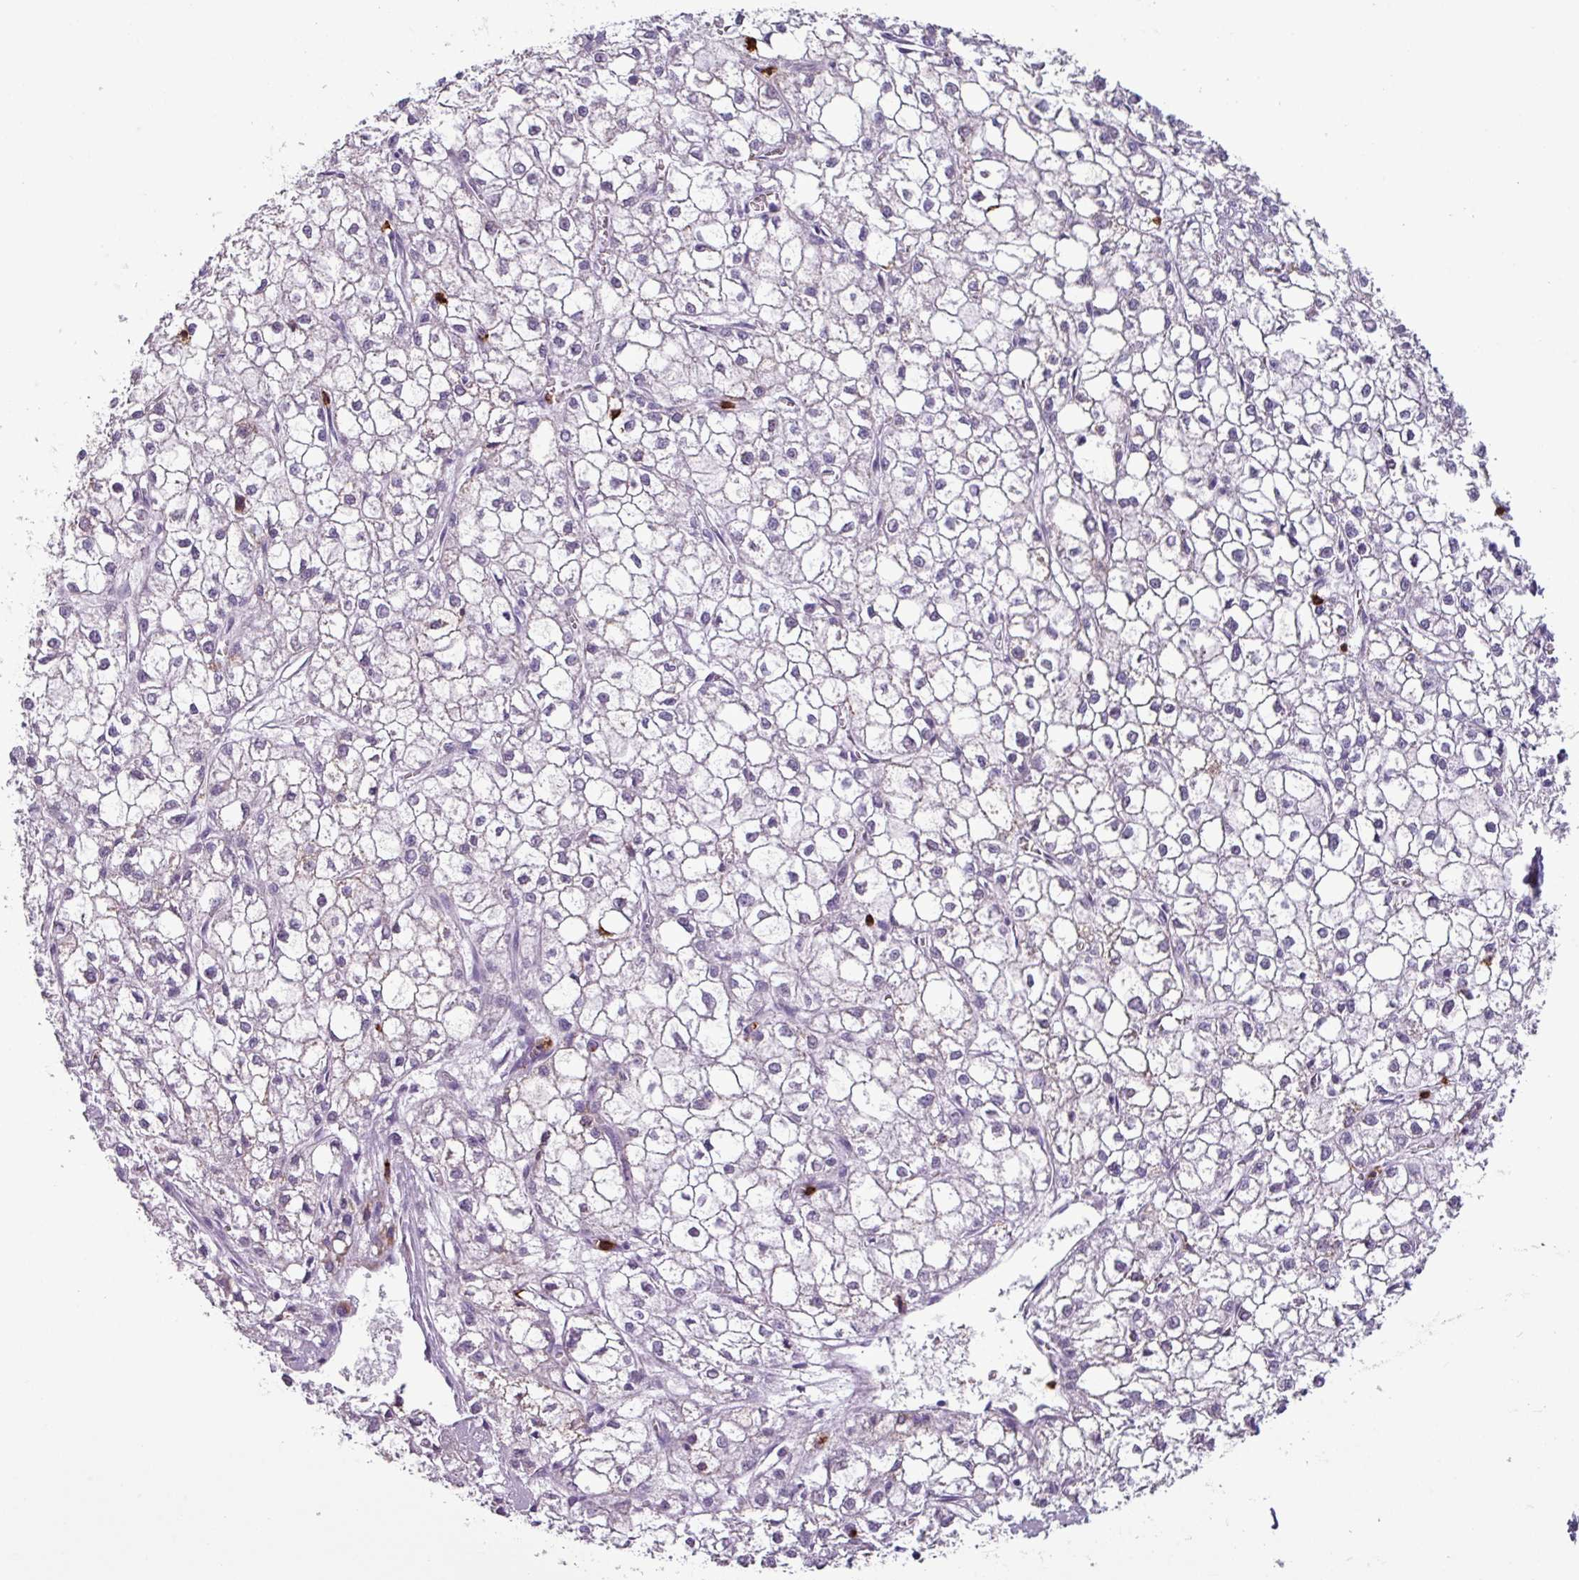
{"staining": {"intensity": "negative", "quantity": "none", "location": "none"}, "tissue": "liver cancer", "cell_type": "Tumor cells", "image_type": "cancer", "snomed": [{"axis": "morphology", "description": "Carcinoma, Hepatocellular, NOS"}, {"axis": "topography", "description": "Liver"}], "caption": "The immunohistochemistry image has no significant staining in tumor cells of liver cancer (hepatocellular carcinoma) tissue.", "gene": "CD8A", "patient": {"sex": "female", "age": 43}}